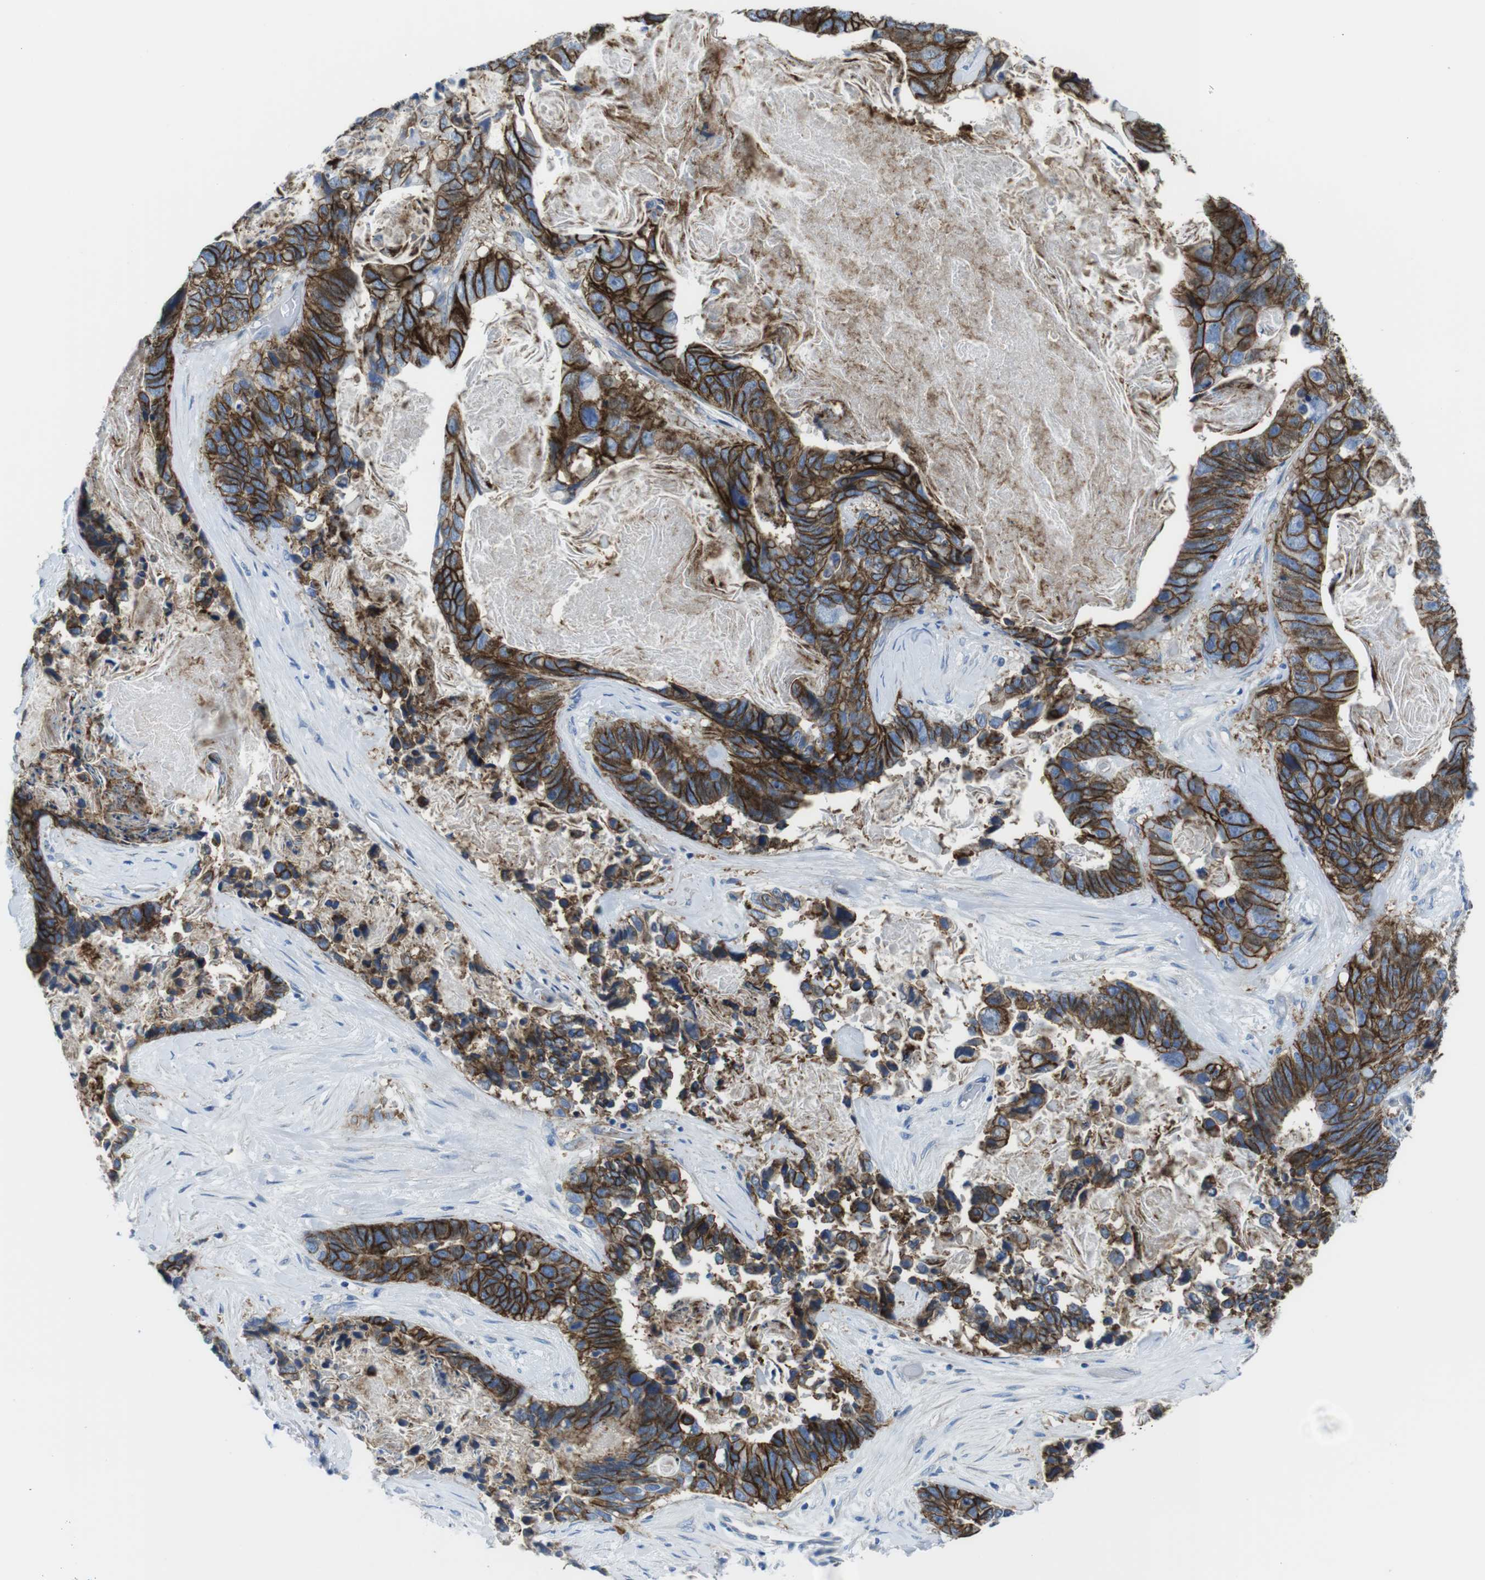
{"staining": {"intensity": "strong", "quantity": ">75%", "location": "cytoplasmic/membranous"}, "tissue": "stomach cancer", "cell_type": "Tumor cells", "image_type": "cancer", "snomed": [{"axis": "morphology", "description": "Adenocarcinoma, NOS"}, {"axis": "topography", "description": "Stomach"}], "caption": "Stomach cancer was stained to show a protein in brown. There is high levels of strong cytoplasmic/membranous staining in approximately >75% of tumor cells.", "gene": "CDH8", "patient": {"sex": "female", "age": 89}}